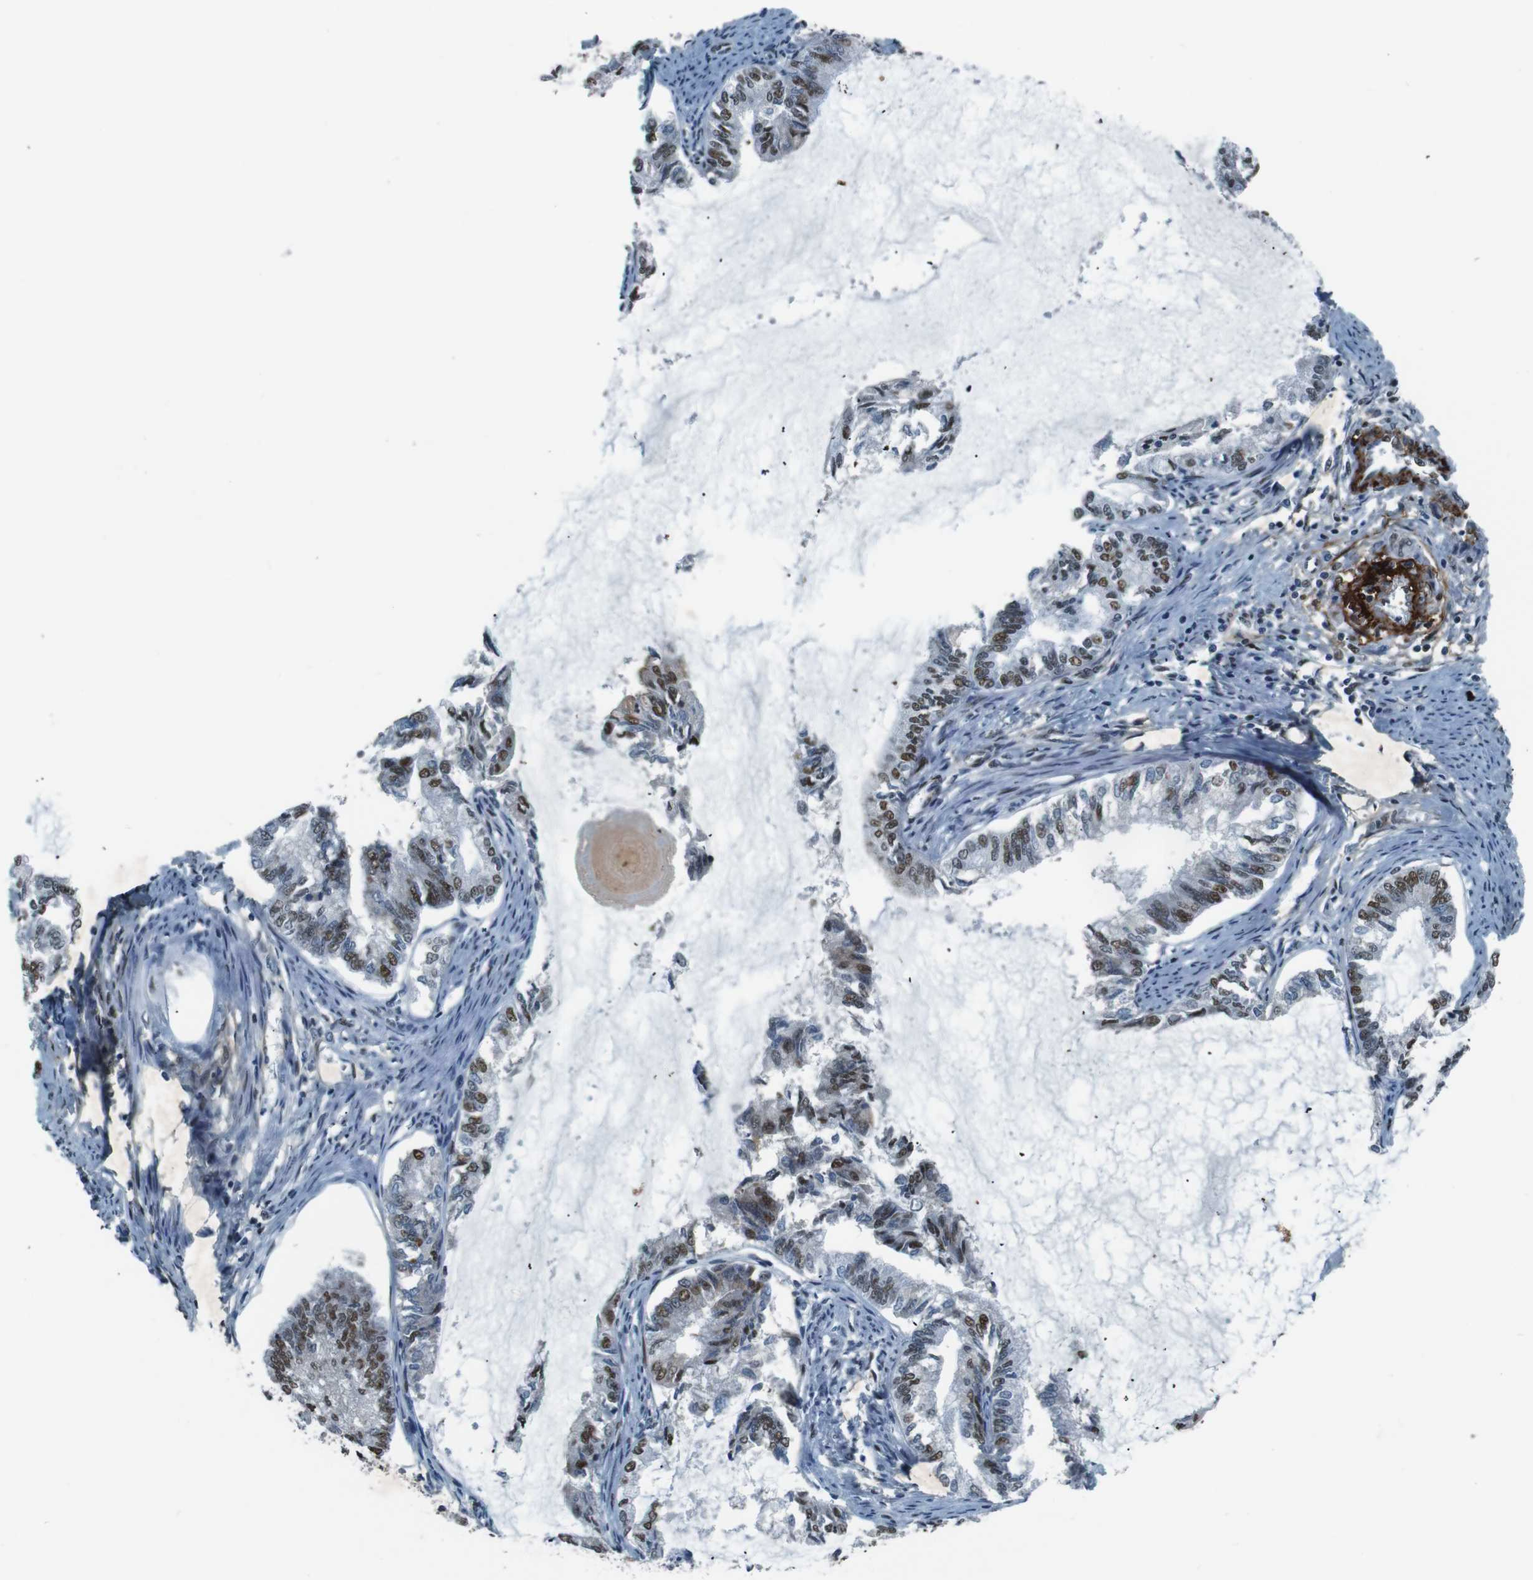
{"staining": {"intensity": "moderate", "quantity": "25%-75%", "location": "nuclear"}, "tissue": "endometrial cancer", "cell_type": "Tumor cells", "image_type": "cancer", "snomed": [{"axis": "morphology", "description": "Adenocarcinoma, NOS"}, {"axis": "topography", "description": "Endometrium"}], "caption": "This is an image of immunohistochemistry (IHC) staining of adenocarcinoma (endometrial), which shows moderate staining in the nuclear of tumor cells.", "gene": "HEXIM1", "patient": {"sex": "female", "age": 86}}